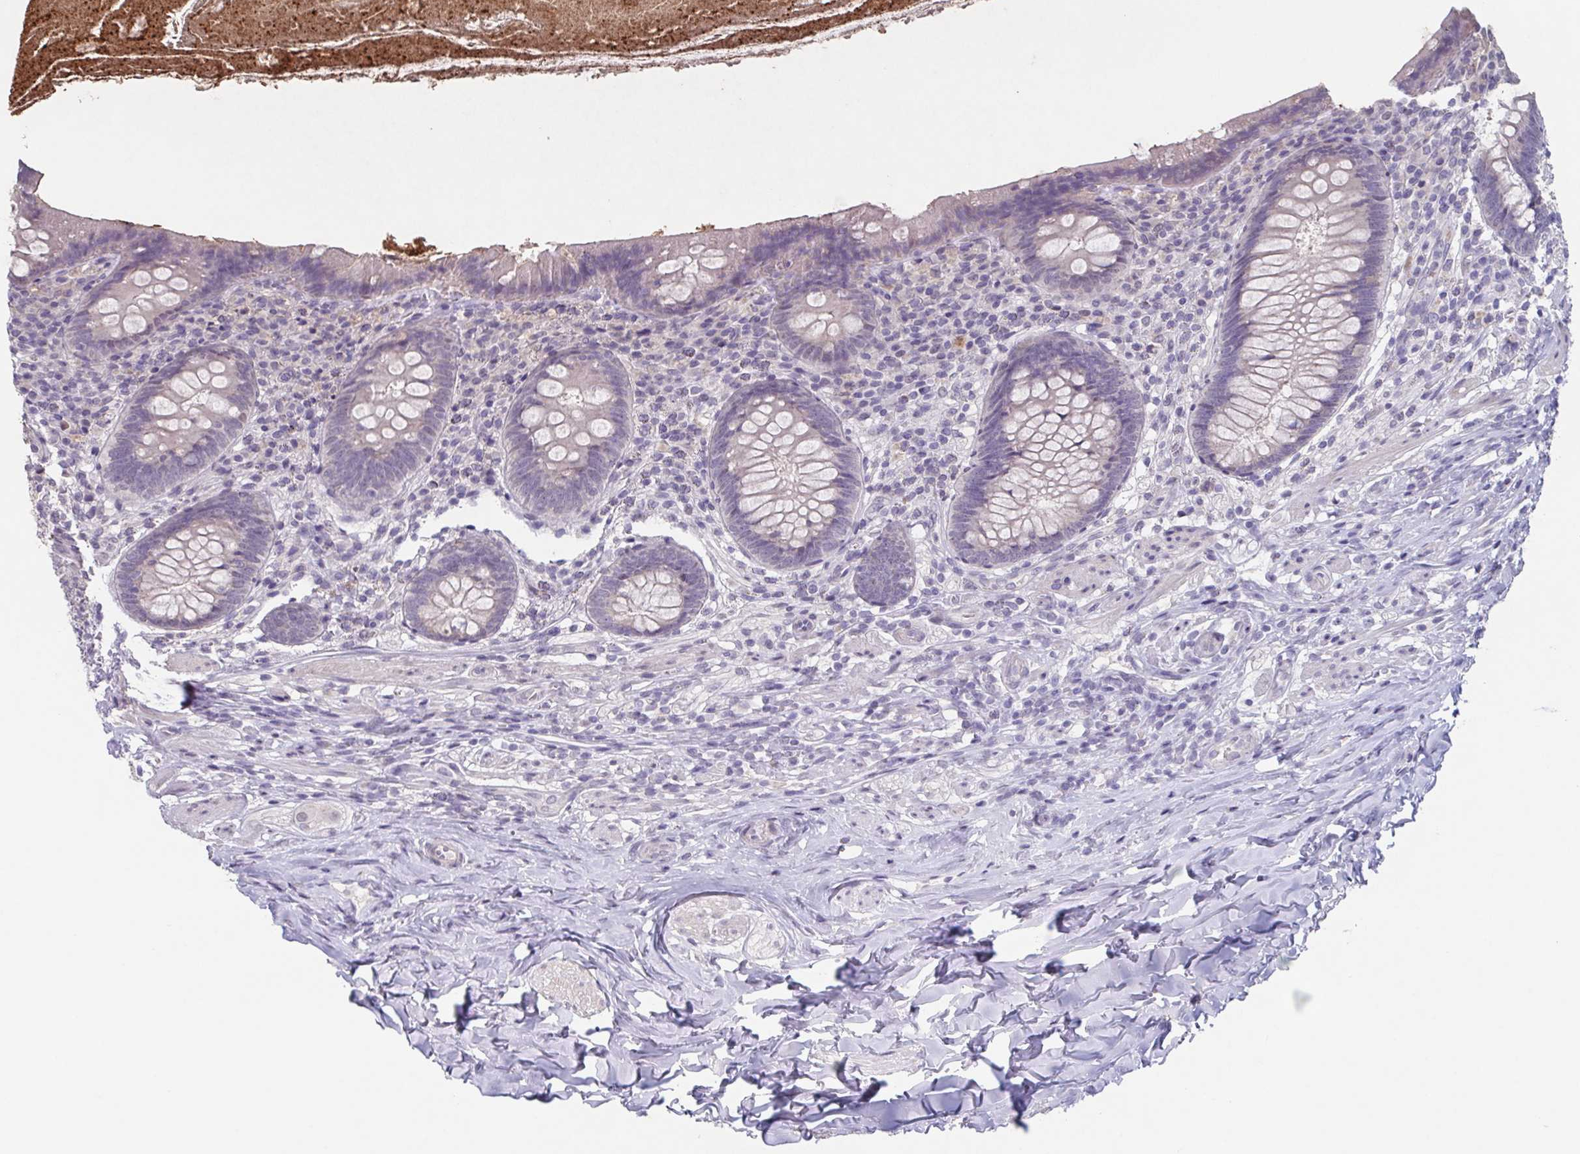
{"staining": {"intensity": "negative", "quantity": "none", "location": "none"}, "tissue": "appendix", "cell_type": "Glandular cells", "image_type": "normal", "snomed": [{"axis": "morphology", "description": "Normal tissue, NOS"}, {"axis": "topography", "description": "Appendix"}], "caption": "Immunohistochemistry (IHC) image of unremarkable appendix stained for a protein (brown), which shows no positivity in glandular cells.", "gene": "GHRL", "patient": {"sex": "male", "age": 47}}